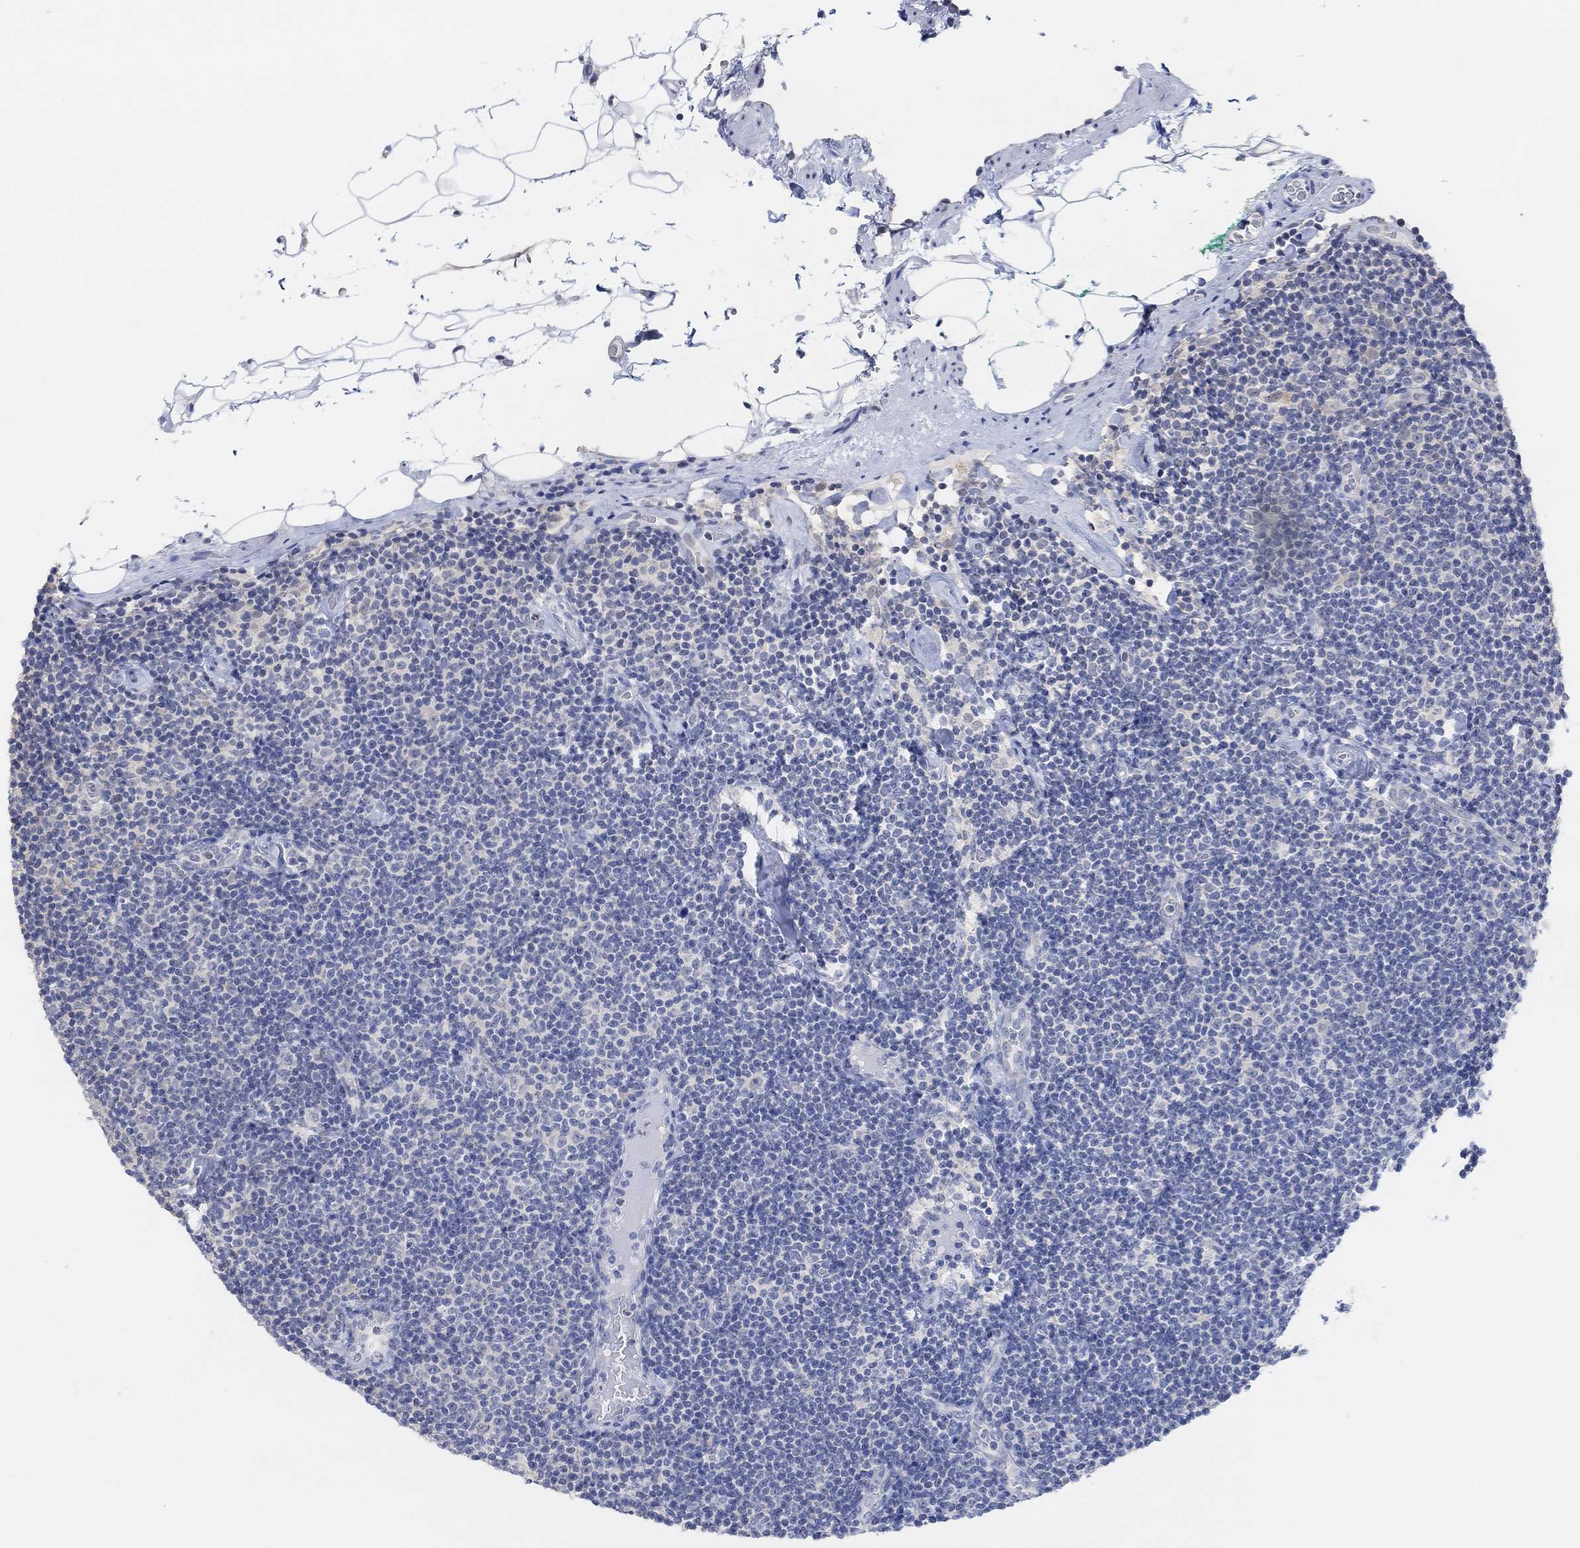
{"staining": {"intensity": "negative", "quantity": "none", "location": "none"}, "tissue": "lymphoma", "cell_type": "Tumor cells", "image_type": "cancer", "snomed": [{"axis": "morphology", "description": "Malignant lymphoma, non-Hodgkin's type, Low grade"}, {"axis": "topography", "description": "Lymph node"}], "caption": "Human low-grade malignant lymphoma, non-Hodgkin's type stained for a protein using immunohistochemistry demonstrates no staining in tumor cells.", "gene": "MUC1", "patient": {"sex": "male", "age": 81}}